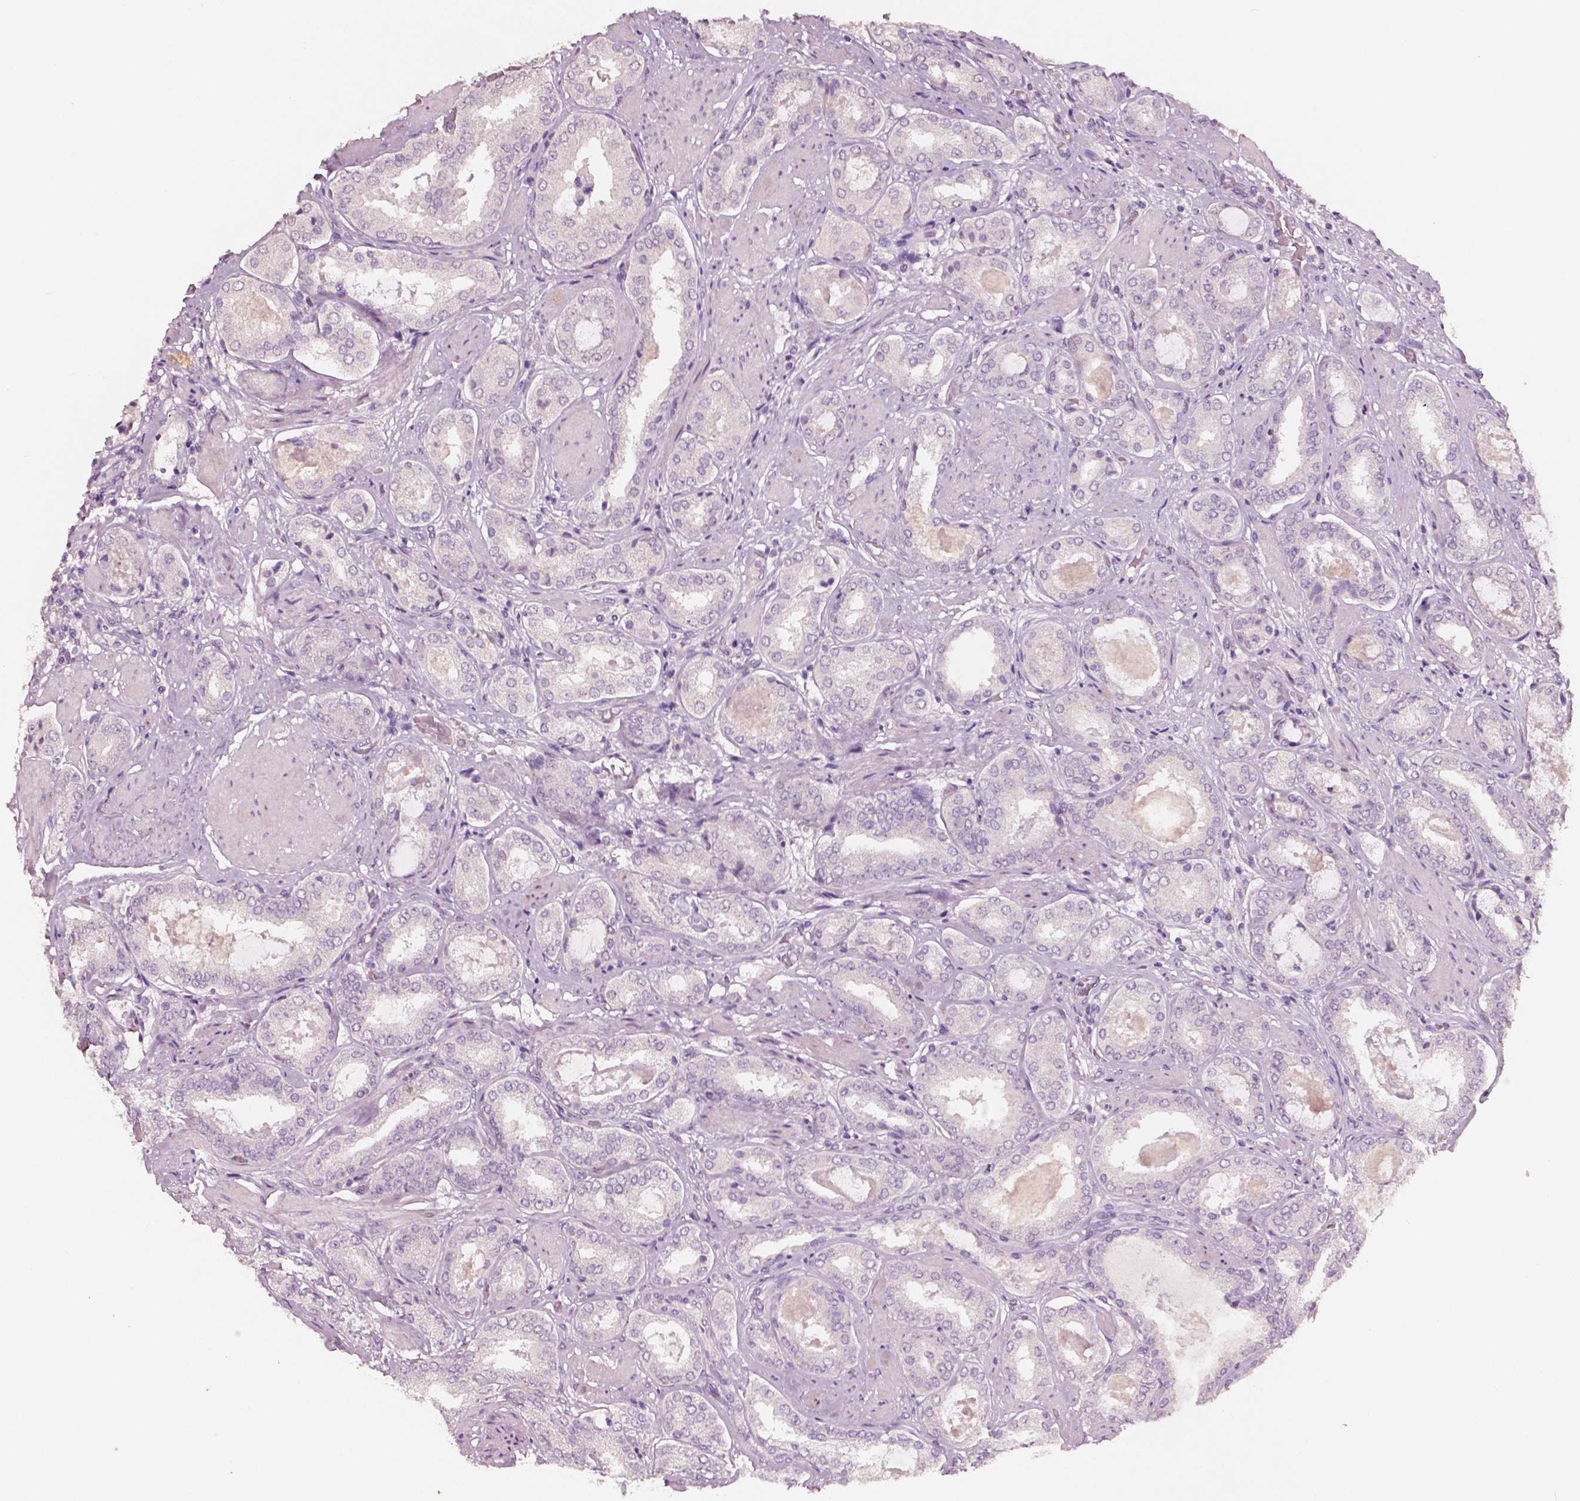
{"staining": {"intensity": "negative", "quantity": "none", "location": "none"}, "tissue": "prostate cancer", "cell_type": "Tumor cells", "image_type": "cancer", "snomed": [{"axis": "morphology", "description": "Adenocarcinoma, High grade"}, {"axis": "topography", "description": "Prostate"}], "caption": "Immunohistochemistry of human high-grade adenocarcinoma (prostate) demonstrates no positivity in tumor cells.", "gene": "PLA2R1", "patient": {"sex": "male", "age": 63}}